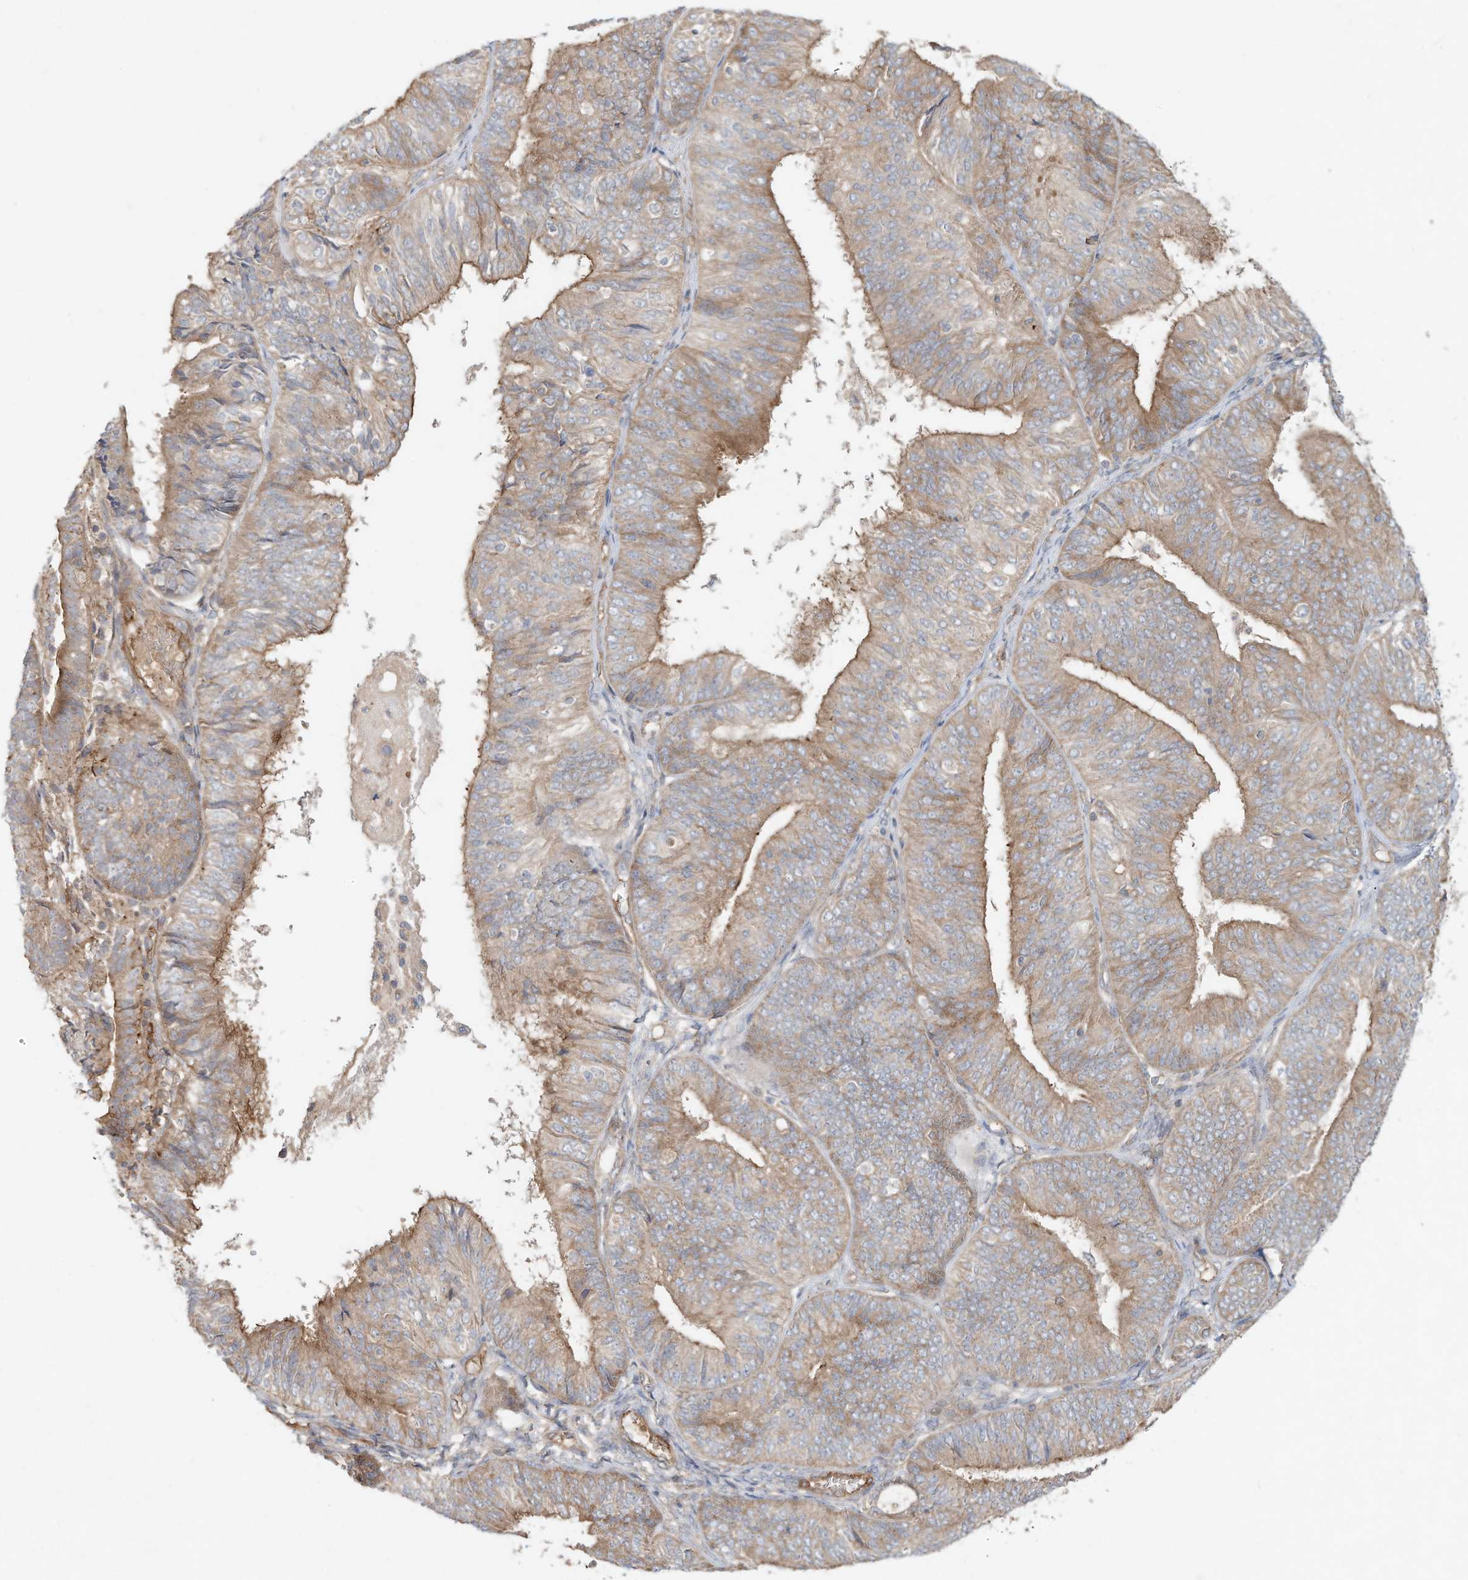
{"staining": {"intensity": "moderate", "quantity": ">75%", "location": "cytoplasmic/membranous"}, "tissue": "endometrial cancer", "cell_type": "Tumor cells", "image_type": "cancer", "snomed": [{"axis": "morphology", "description": "Adenocarcinoma, NOS"}, {"axis": "topography", "description": "Endometrium"}], "caption": "Immunohistochemistry (IHC) micrograph of neoplastic tissue: endometrial adenocarcinoma stained using immunohistochemistry exhibits medium levels of moderate protein expression localized specifically in the cytoplasmic/membranous of tumor cells, appearing as a cytoplasmic/membranous brown color.", "gene": "HTR5A", "patient": {"sex": "female", "age": 58}}